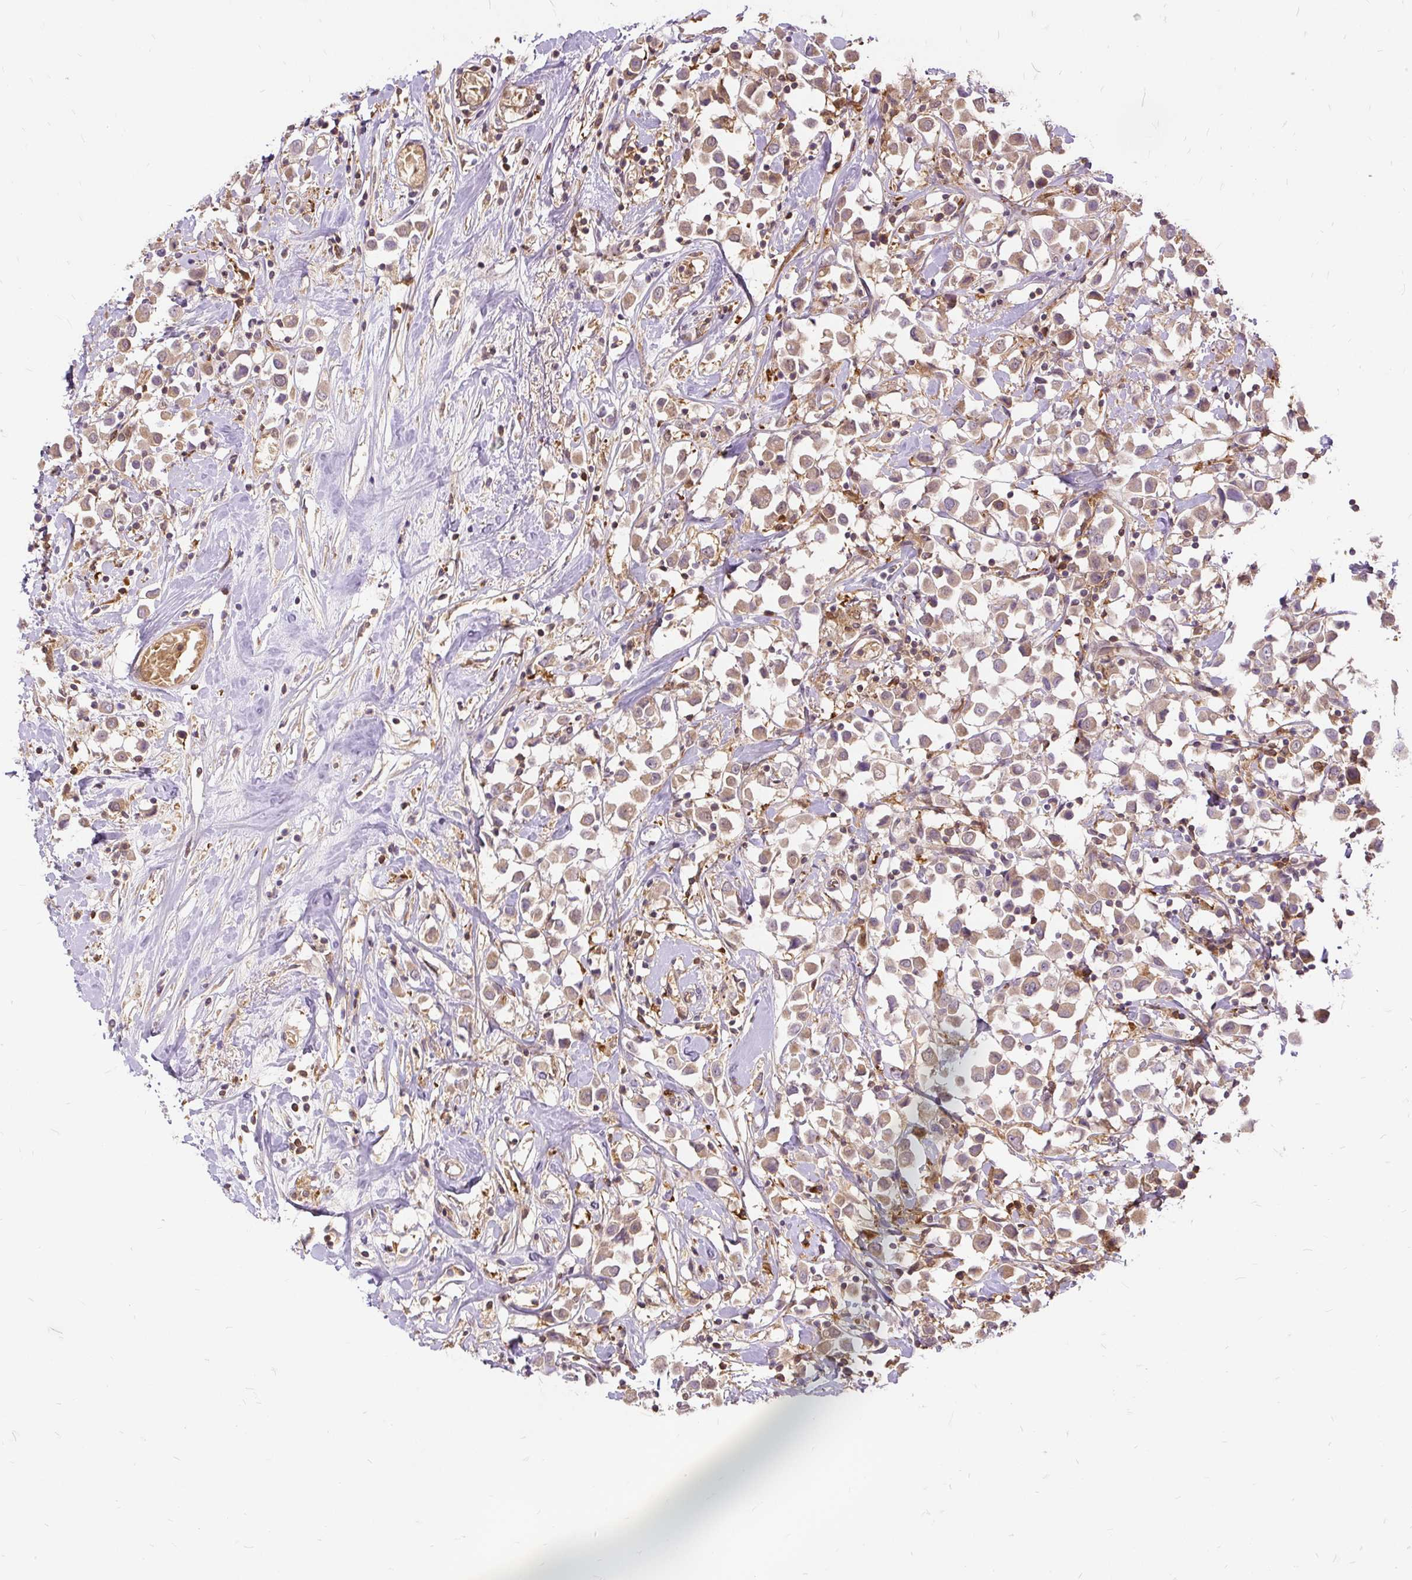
{"staining": {"intensity": "weak", "quantity": ">75%", "location": "cytoplasmic/membranous"}, "tissue": "breast cancer", "cell_type": "Tumor cells", "image_type": "cancer", "snomed": [{"axis": "morphology", "description": "Duct carcinoma"}, {"axis": "topography", "description": "Breast"}], "caption": "Breast cancer tissue exhibits weak cytoplasmic/membranous staining in about >75% of tumor cells, visualized by immunohistochemistry.", "gene": "AP5S1", "patient": {"sex": "female", "age": 61}}